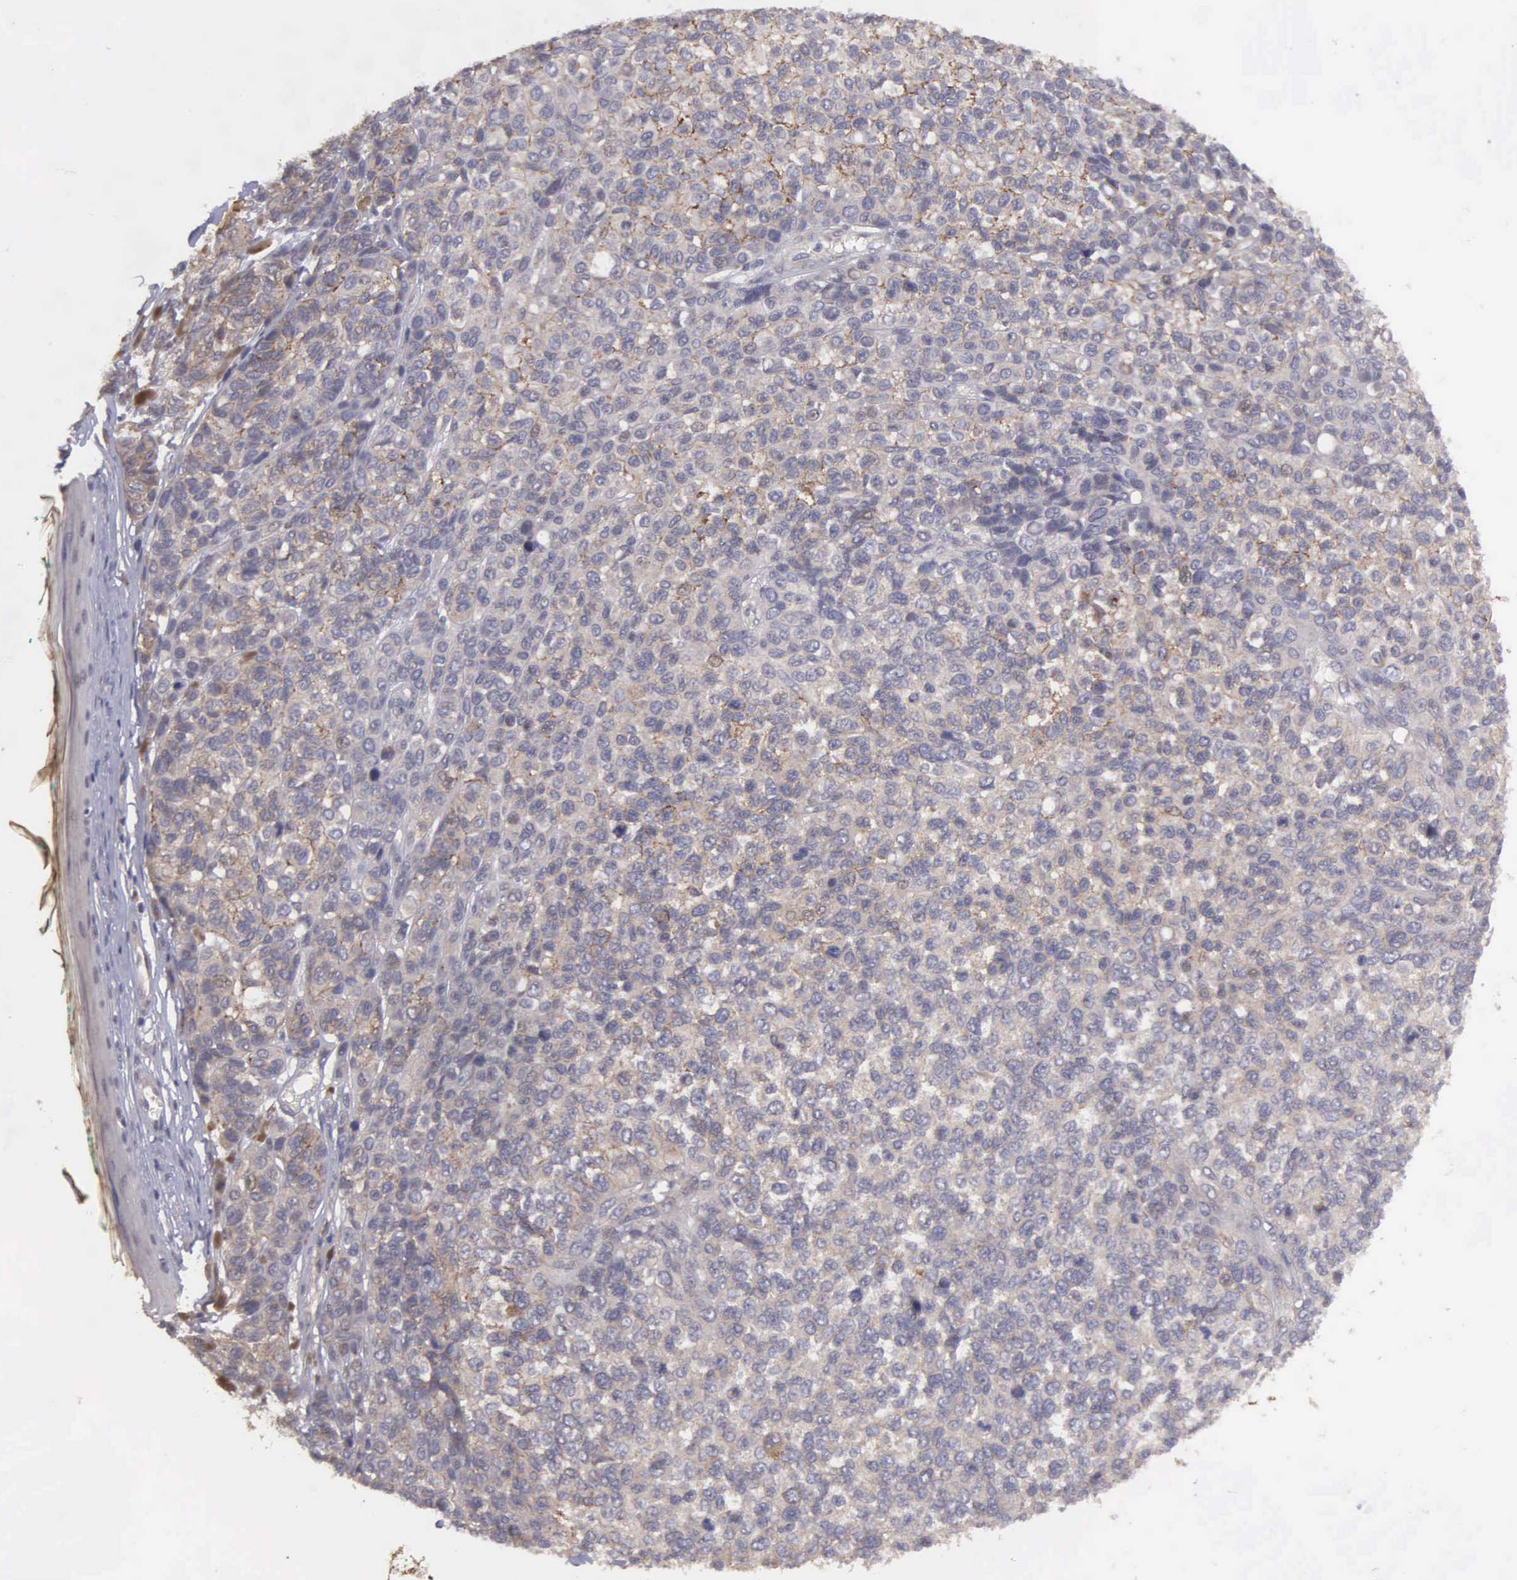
{"staining": {"intensity": "weak", "quantity": ">75%", "location": "cytoplasmic/membranous"}, "tissue": "melanoma", "cell_type": "Tumor cells", "image_type": "cancer", "snomed": [{"axis": "morphology", "description": "Malignant melanoma, NOS"}, {"axis": "topography", "description": "Skin"}], "caption": "This photomicrograph exhibits immunohistochemistry staining of human melanoma, with low weak cytoplasmic/membranous expression in approximately >75% of tumor cells.", "gene": "RTL10", "patient": {"sex": "female", "age": 85}}